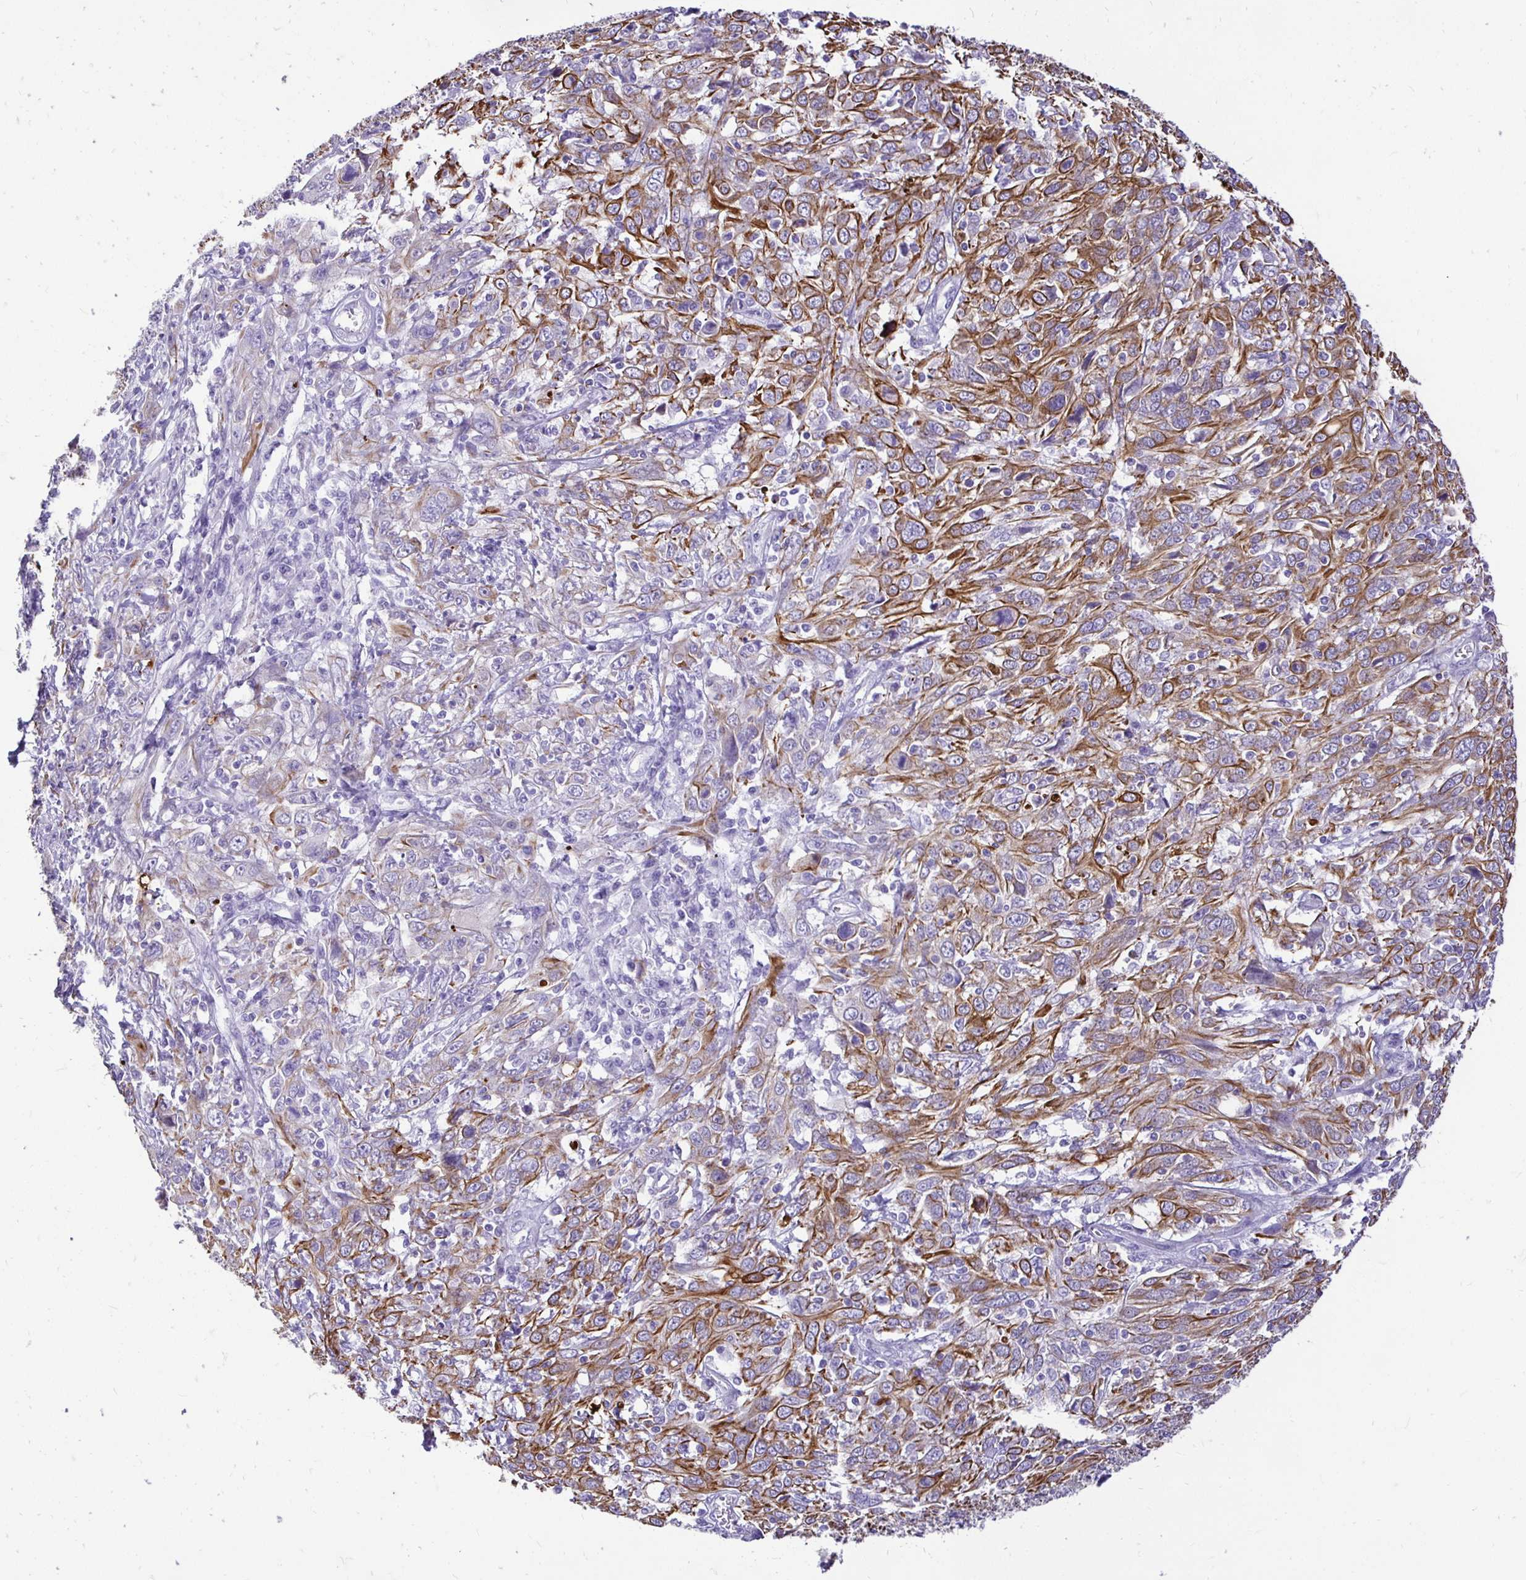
{"staining": {"intensity": "strong", "quantity": "25%-75%", "location": "cytoplasmic/membranous"}, "tissue": "cervical cancer", "cell_type": "Tumor cells", "image_type": "cancer", "snomed": [{"axis": "morphology", "description": "Squamous cell carcinoma, NOS"}, {"axis": "topography", "description": "Cervix"}], "caption": "Immunohistochemistry (IHC) of cervical cancer displays high levels of strong cytoplasmic/membranous staining in approximately 25%-75% of tumor cells.", "gene": "TAF1D", "patient": {"sex": "female", "age": 46}}